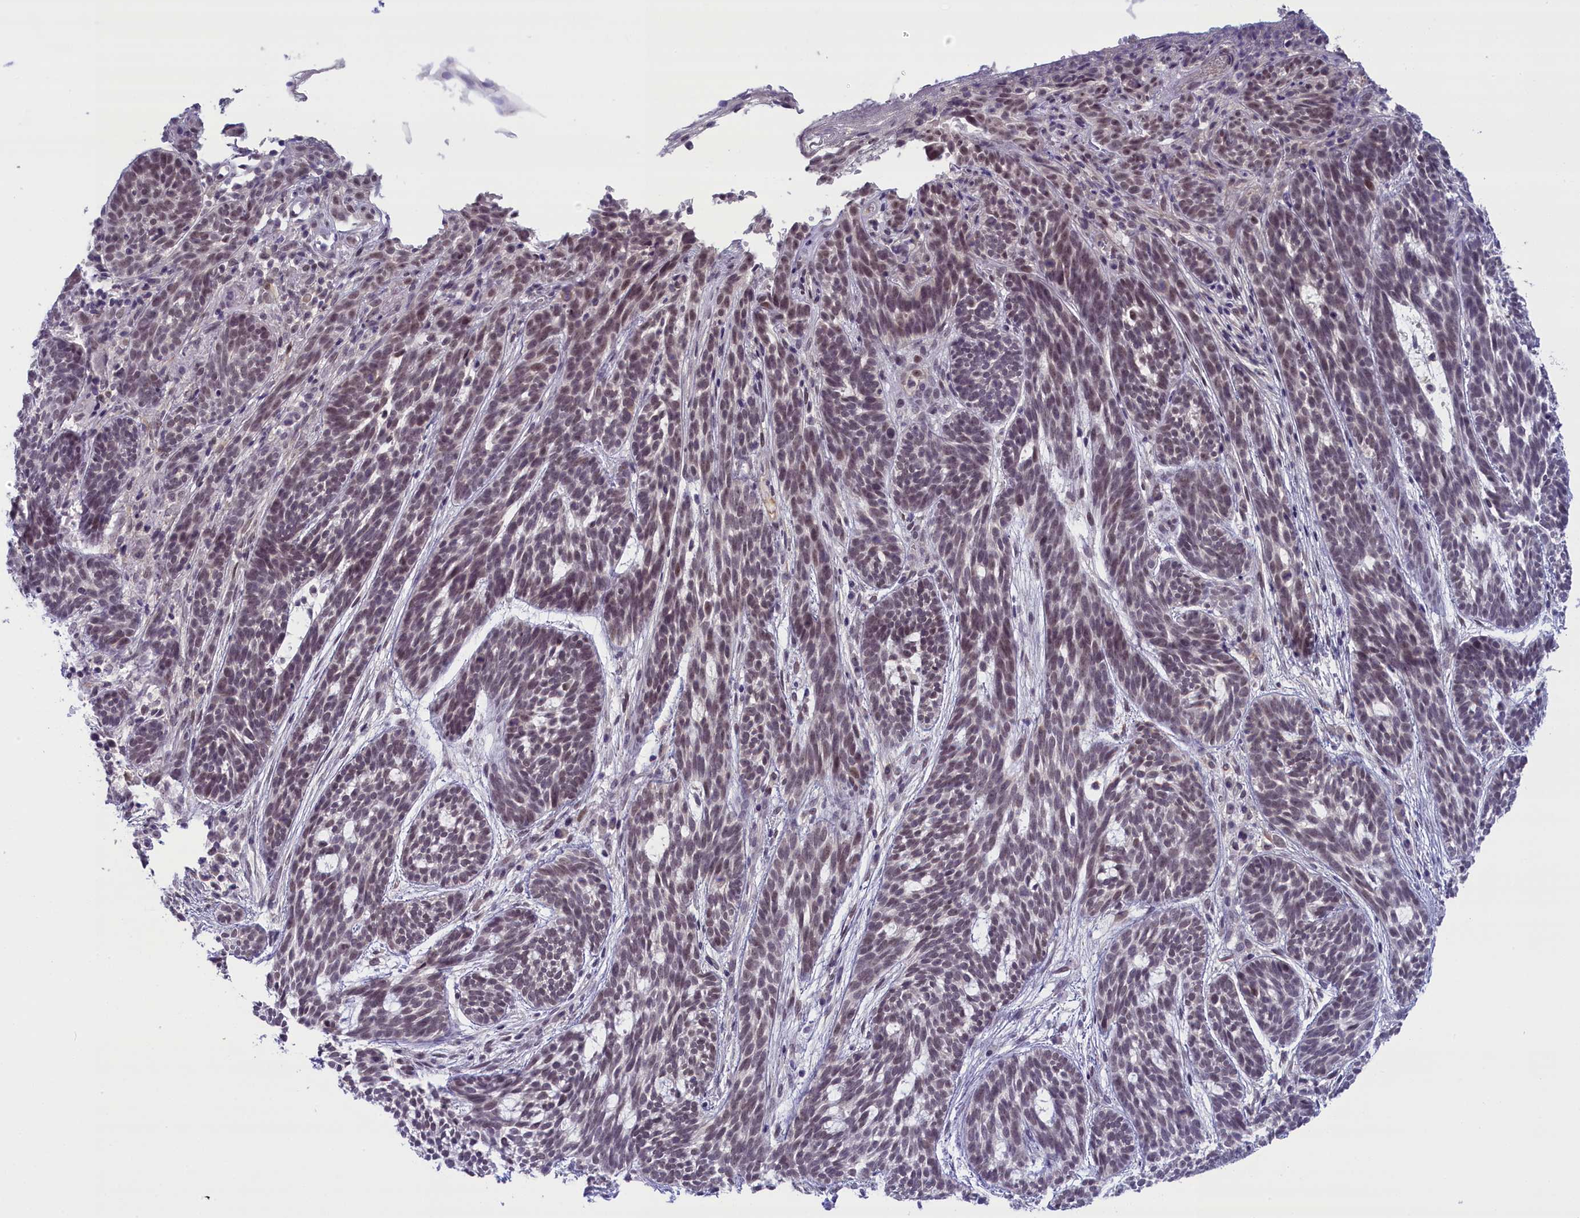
{"staining": {"intensity": "moderate", "quantity": ">75%", "location": "nuclear"}, "tissue": "skin cancer", "cell_type": "Tumor cells", "image_type": "cancer", "snomed": [{"axis": "morphology", "description": "Basal cell carcinoma"}, {"axis": "topography", "description": "Skin"}], "caption": "This histopathology image shows immunohistochemistry staining of human skin basal cell carcinoma, with medium moderate nuclear positivity in about >75% of tumor cells.", "gene": "CRAMP1", "patient": {"sex": "male", "age": 71}}